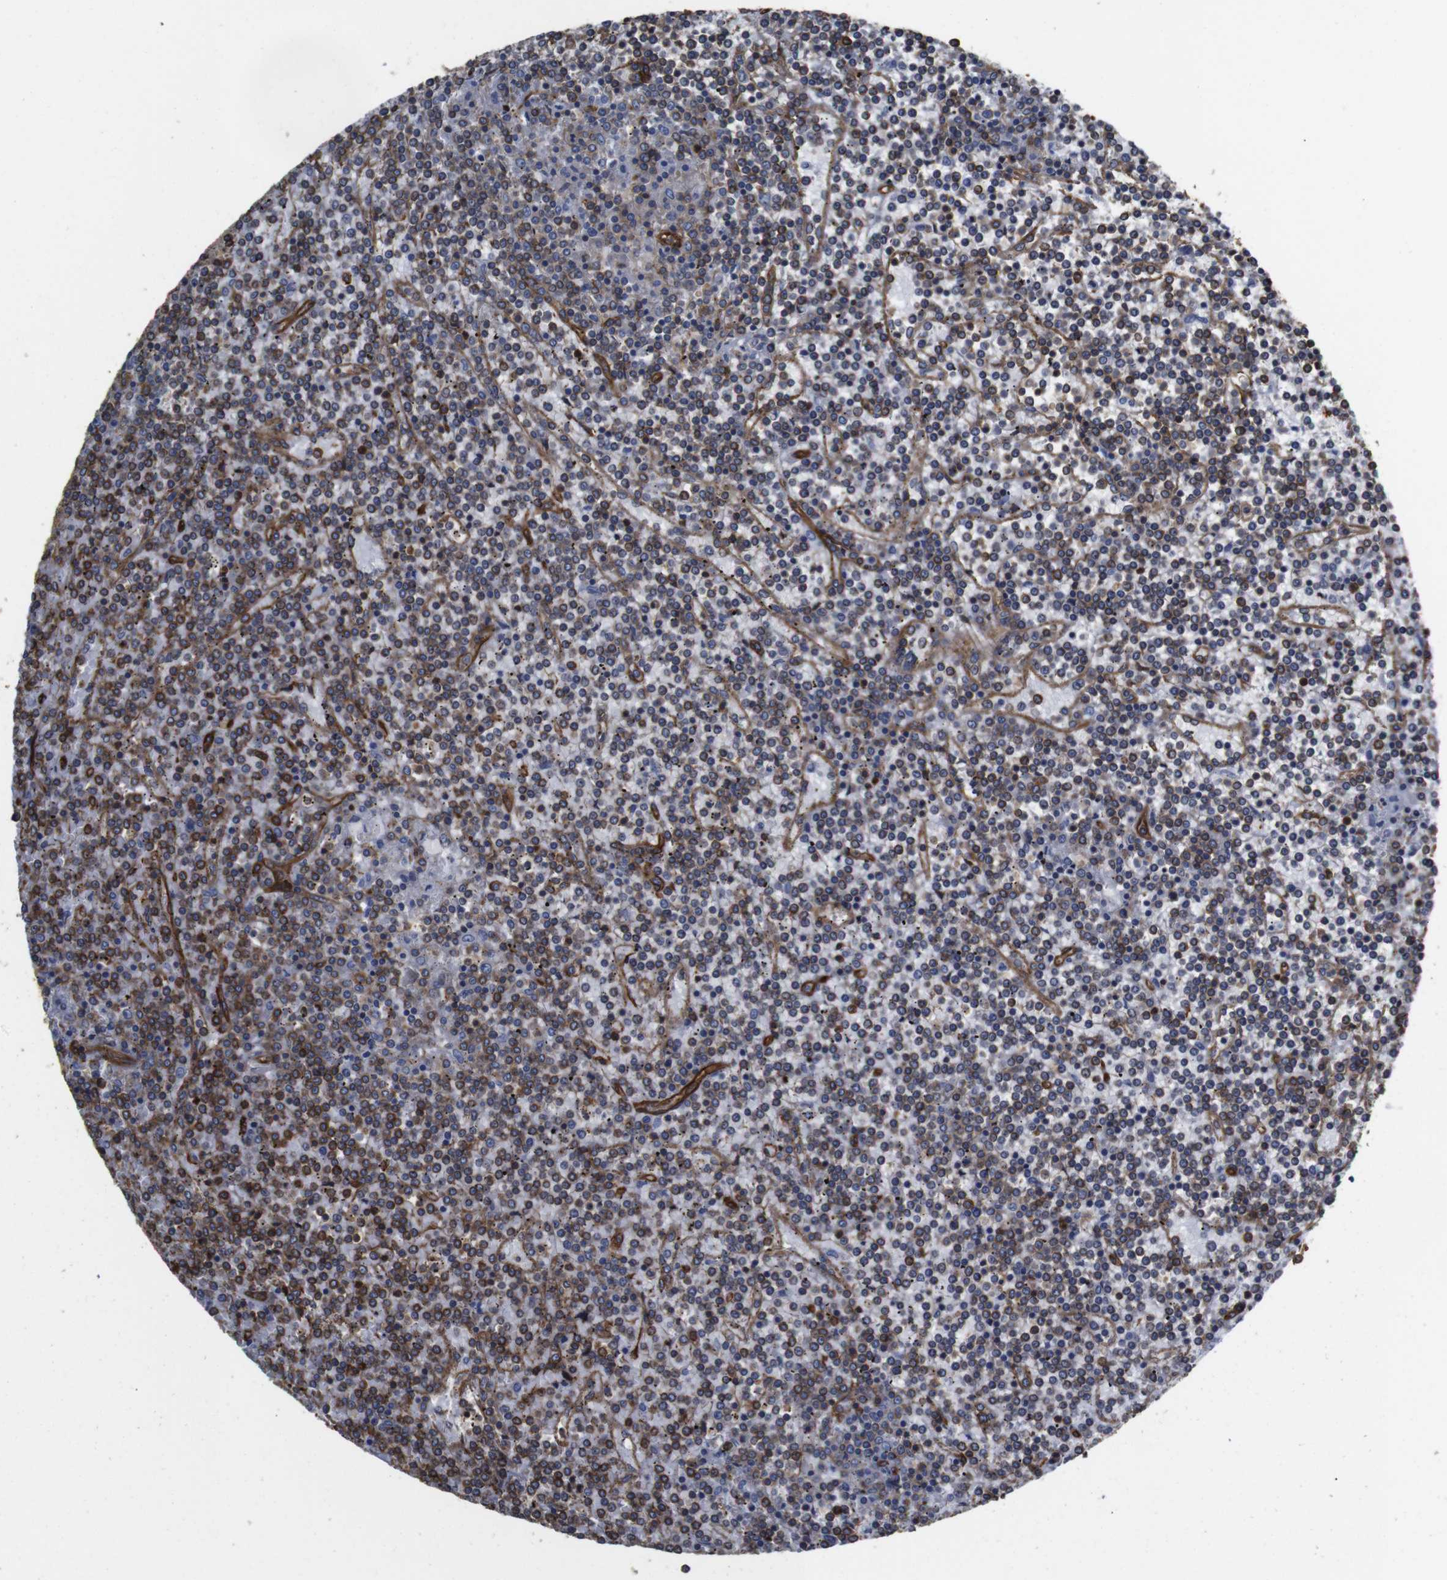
{"staining": {"intensity": "moderate", "quantity": "<25%", "location": "cytoplasmic/membranous"}, "tissue": "lymphoma", "cell_type": "Tumor cells", "image_type": "cancer", "snomed": [{"axis": "morphology", "description": "Malignant lymphoma, non-Hodgkin's type, Low grade"}, {"axis": "topography", "description": "Spleen"}], "caption": "Lymphoma stained with IHC reveals moderate cytoplasmic/membranous staining in approximately <25% of tumor cells. (Brightfield microscopy of DAB IHC at high magnification).", "gene": "SPTBN1", "patient": {"sex": "female", "age": 19}}